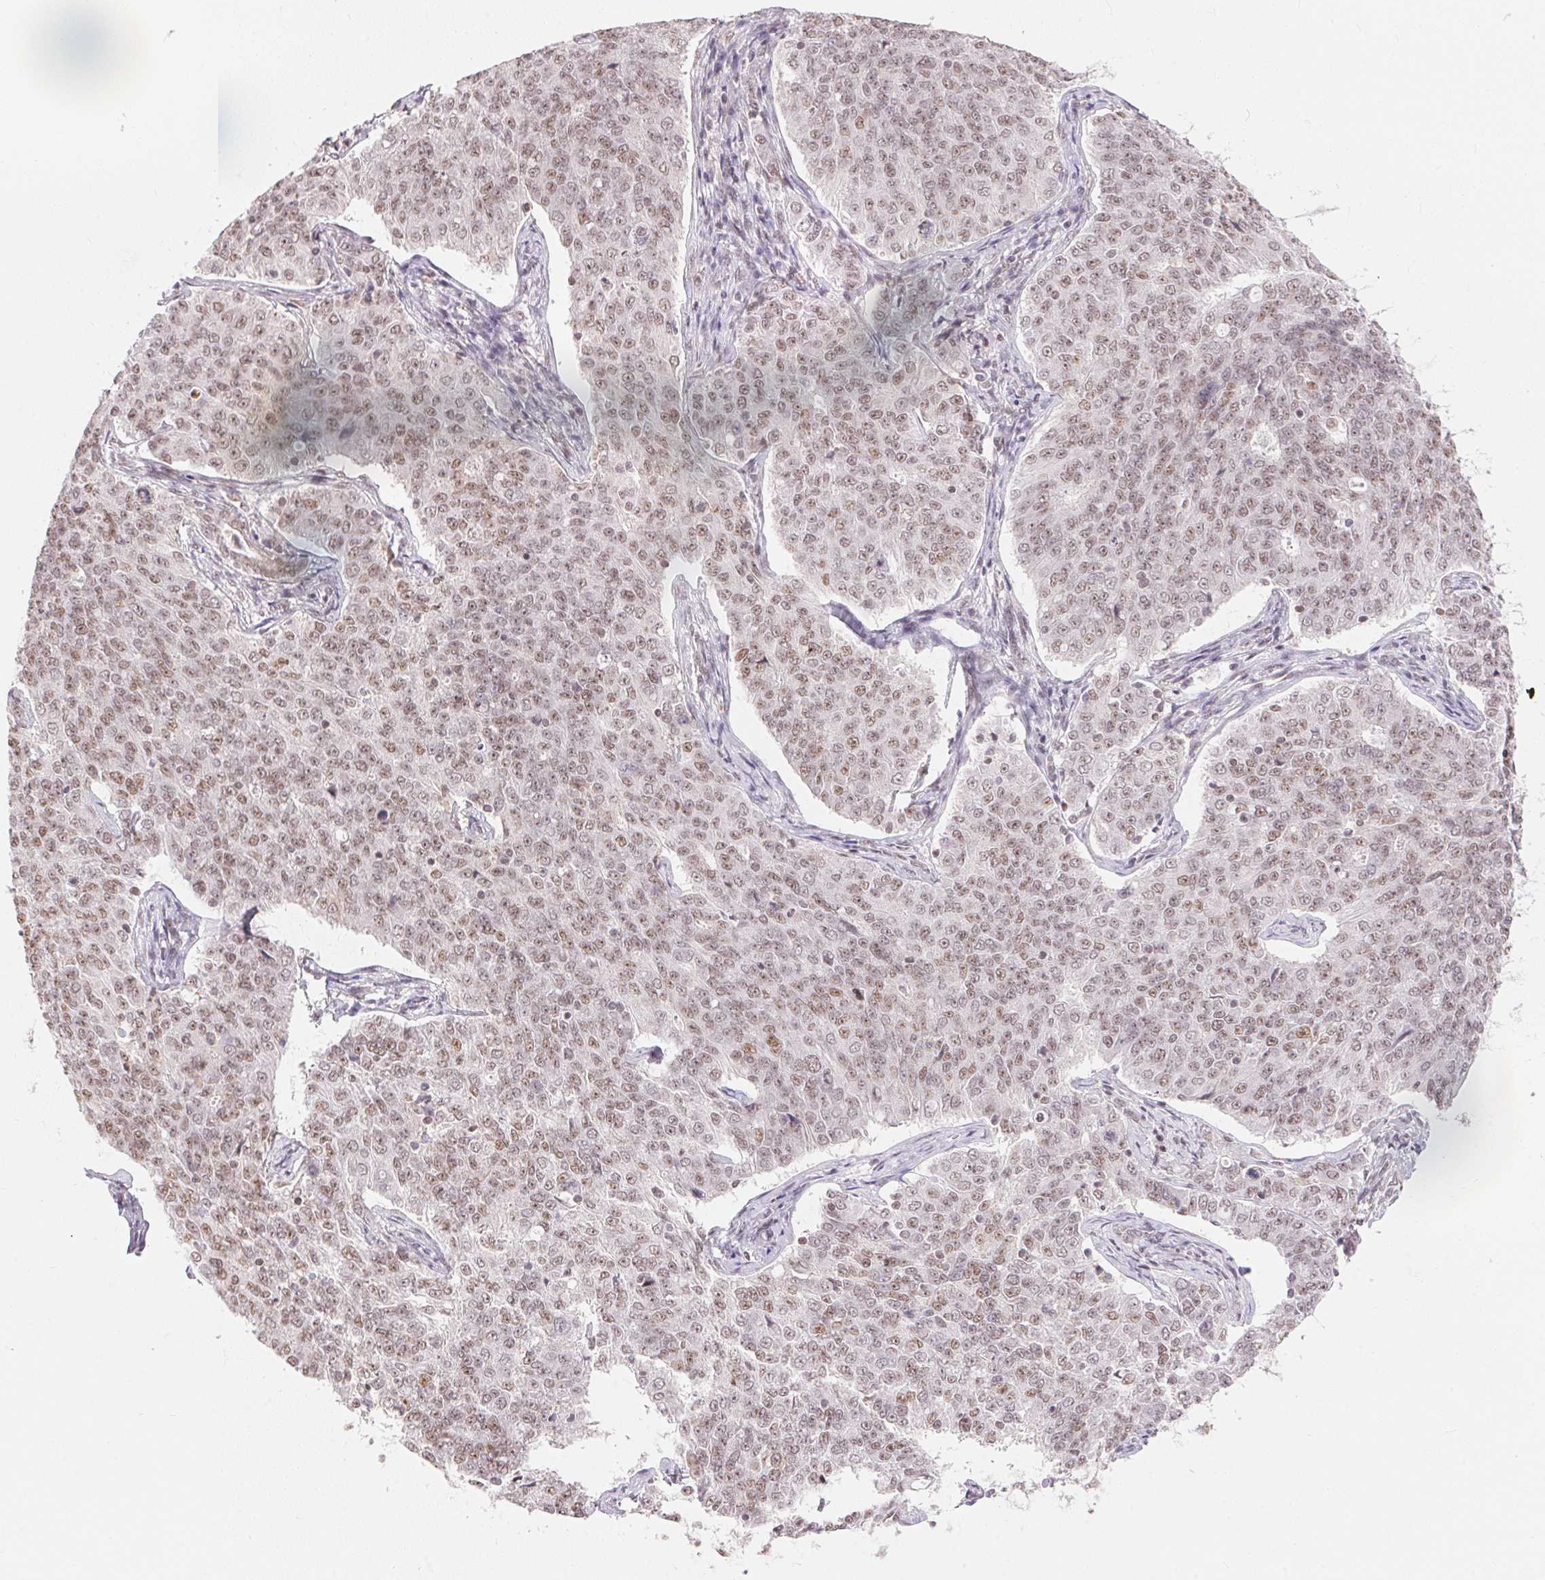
{"staining": {"intensity": "moderate", "quantity": ">75%", "location": "nuclear"}, "tissue": "endometrial cancer", "cell_type": "Tumor cells", "image_type": "cancer", "snomed": [{"axis": "morphology", "description": "Adenocarcinoma, NOS"}, {"axis": "topography", "description": "Endometrium"}], "caption": "High-power microscopy captured an immunohistochemistry (IHC) histopathology image of adenocarcinoma (endometrial), revealing moderate nuclear positivity in approximately >75% of tumor cells.", "gene": "NFE2L1", "patient": {"sex": "female", "age": 43}}